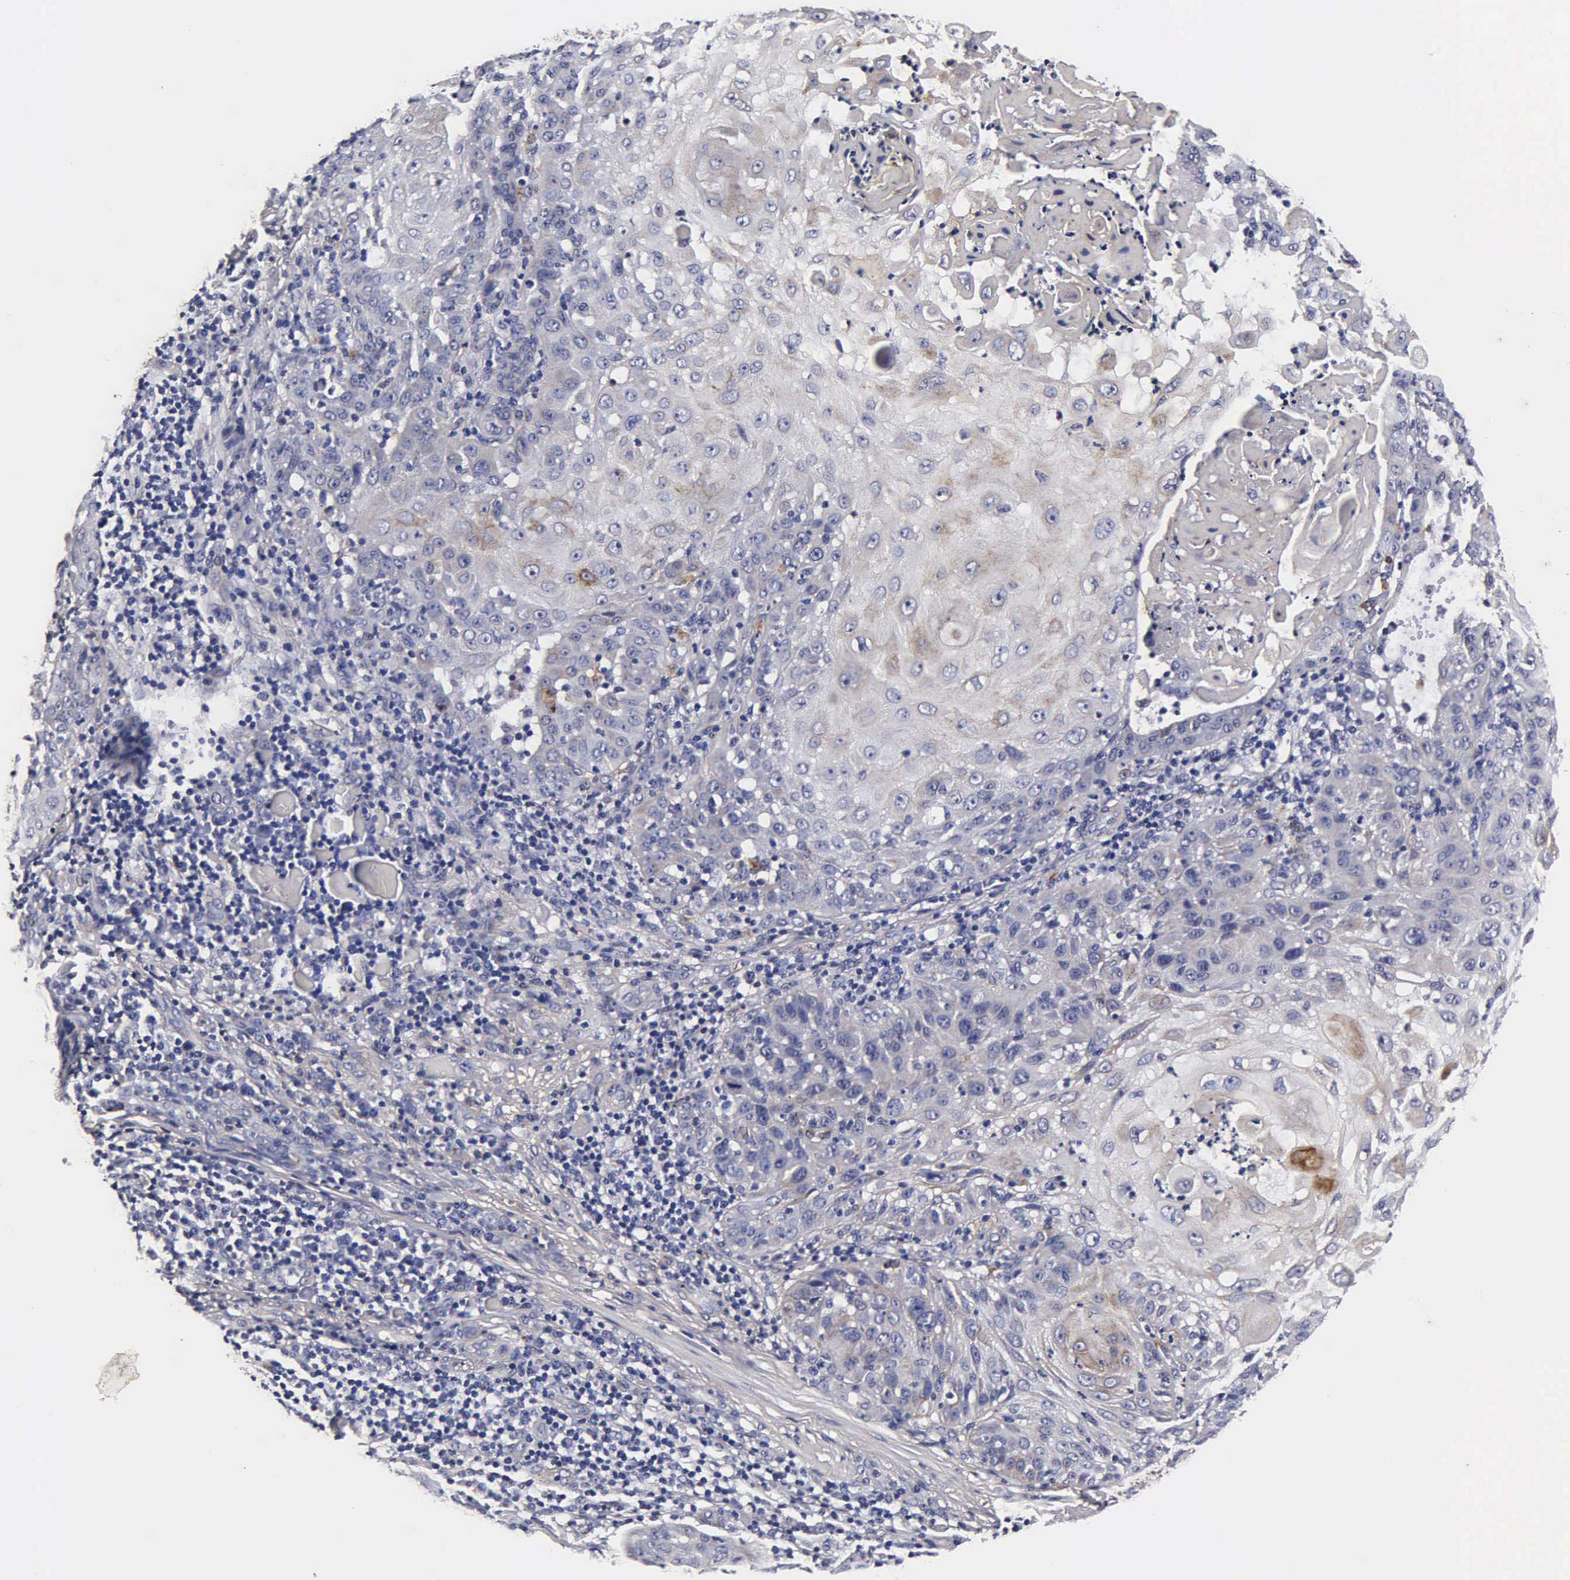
{"staining": {"intensity": "weak", "quantity": "25%-75%", "location": "cytoplasmic/membranous"}, "tissue": "skin cancer", "cell_type": "Tumor cells", "image_type": "cancer", "snomed": [{"axis": "morphology", "description": "Squamous cell carcinoma, NOS"}, {"axis": "topography", "description": "Skin"}], "caption": "This photomicrograph displays immunohistochemistry (IHC) staining of human squamous cell carcinoma (skin), with low weak cytoplasmic/membranous expression in approximately 25%-75% of tumor cells.", "gene": "CST3", "patient": {"sex": "female", "age": 89}}